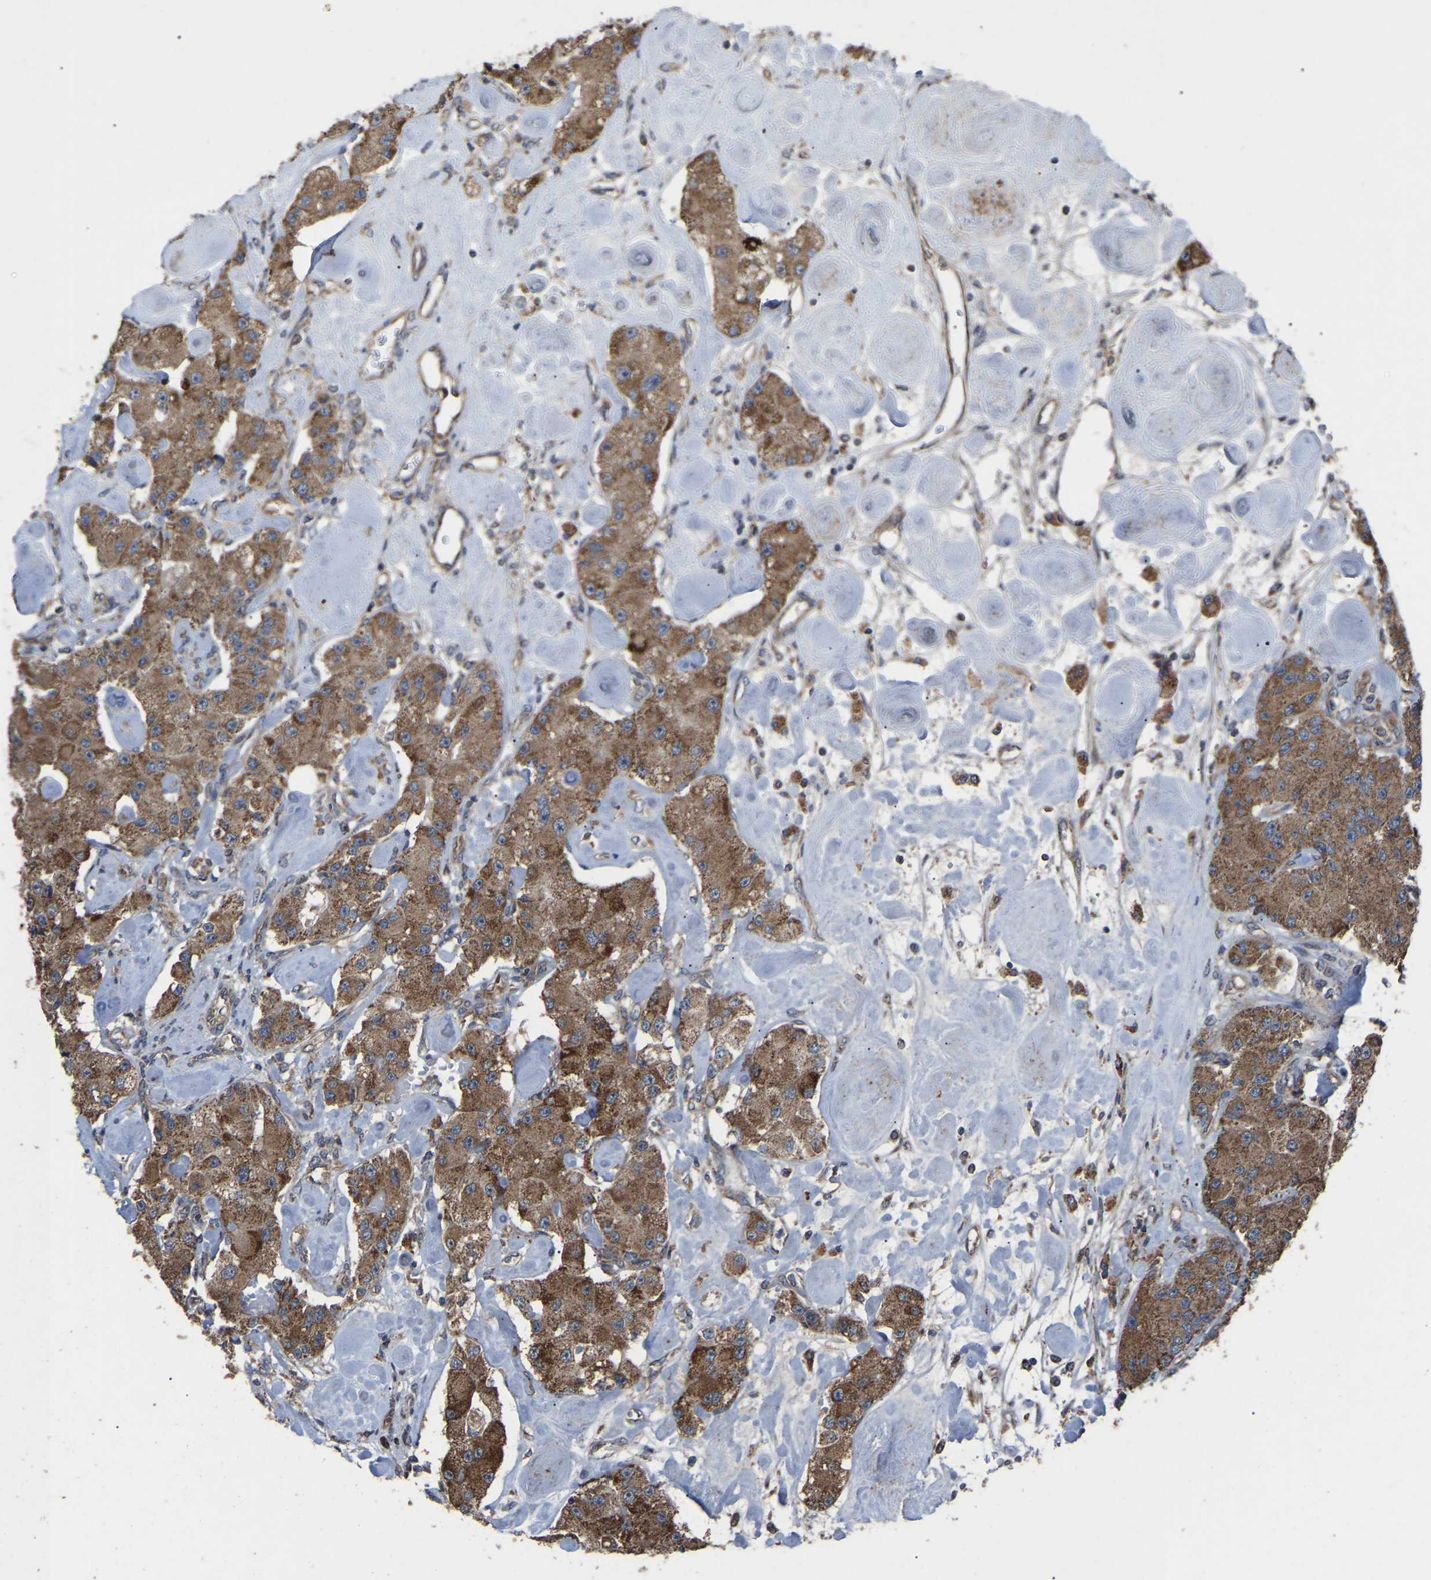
{"staining": {"intensity": "moderate", "quantity": ">75%", "location": "cytoplasmic/membranous"}, "tissue": "carcinoid", "cell_type": "Tumor cells", "image_type": "cancer", "snomed": [{"axis": "morphology", "description": "Carcinoid, malignant, NOS"}, {"axis": "topography", "description": "Pancreas"}], "caption": "About >75% of tumor cells in human carcinoid (malignant) show moderate cytoplasmic/membranous protein expression as visualized by brown immunohistochemical staining.", "gene": "GCC1", "patient": {"sex": "male", "age": 41}}